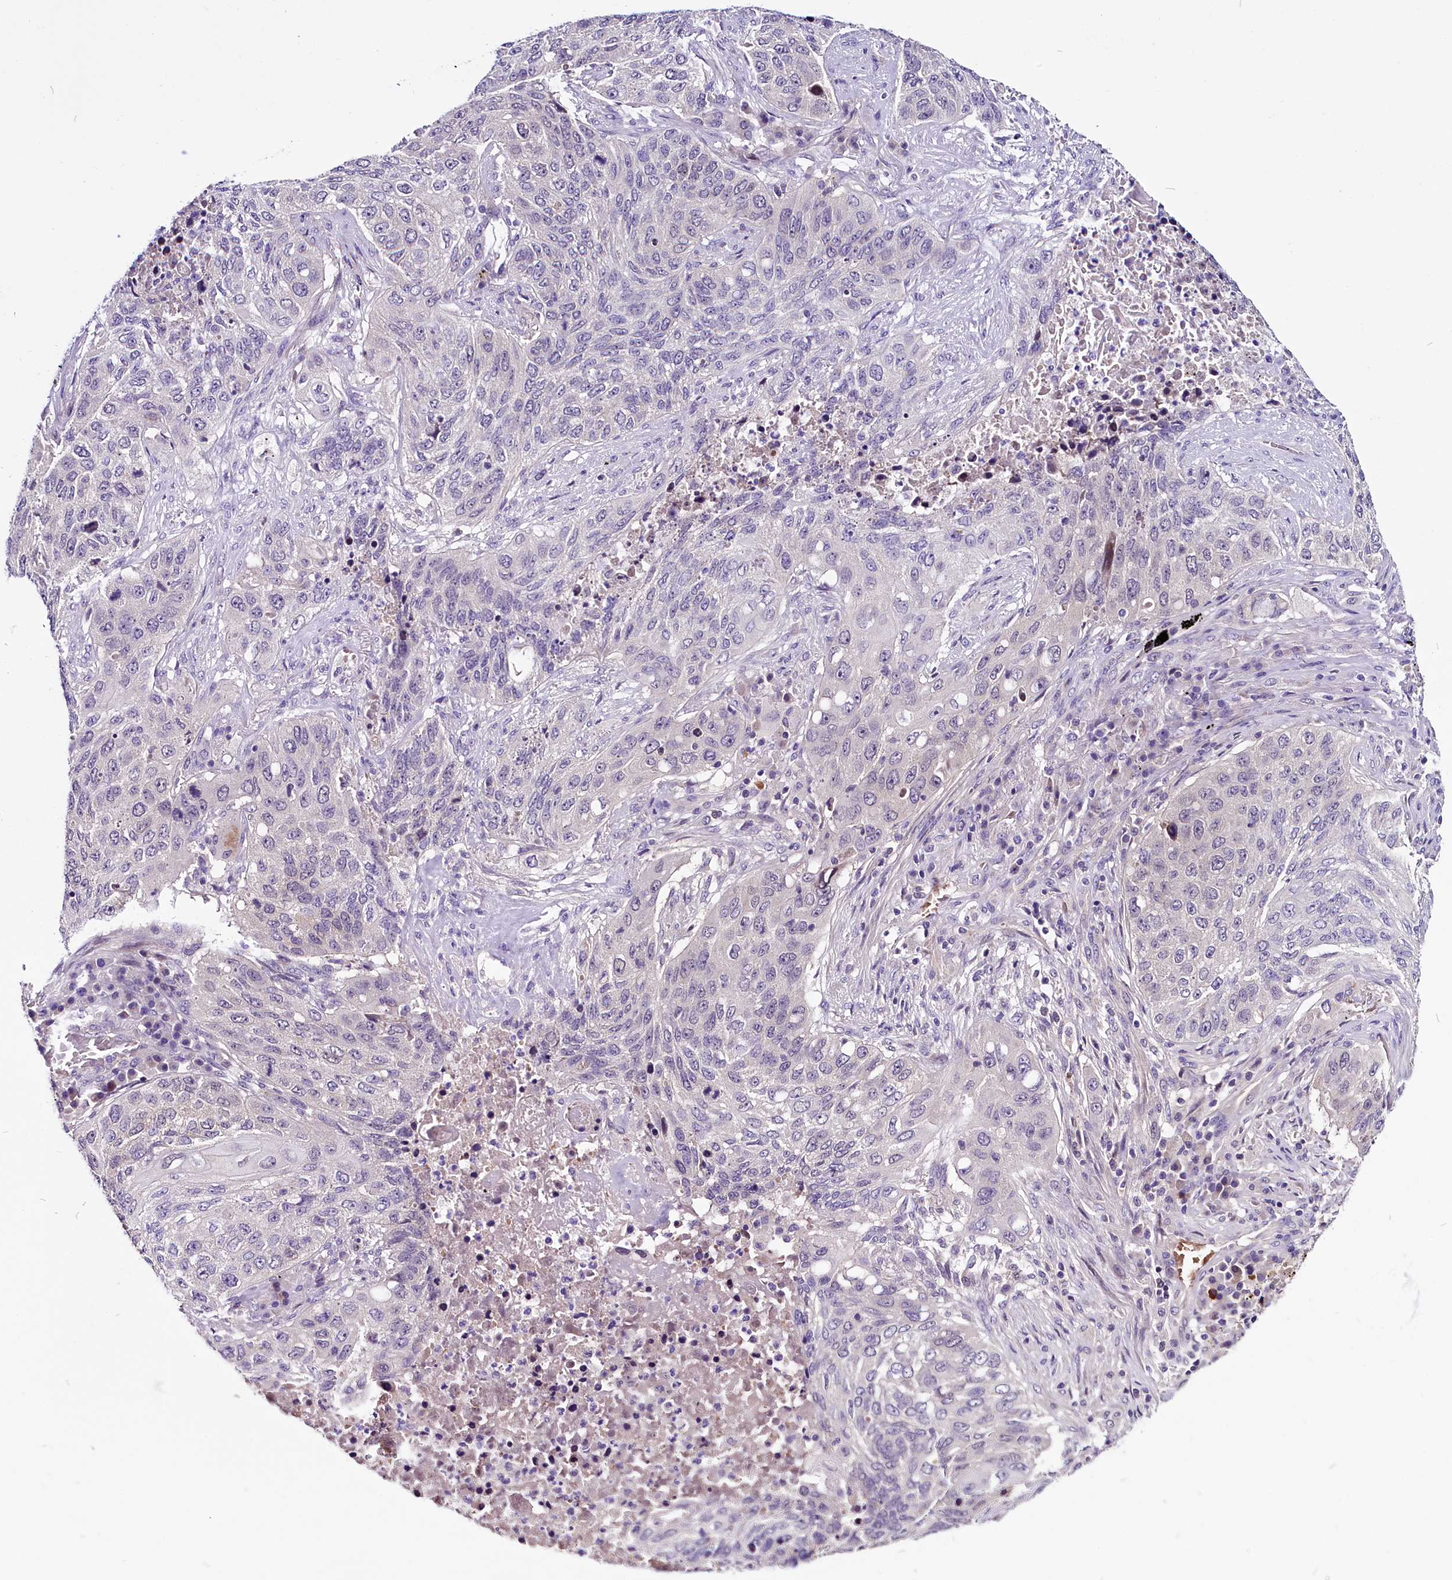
{"staining": {"intensity": "negative", "quantity": "none", "location": "none"}, "tissue": "lung cancer", "cell_type": "Tumor cells", "image_type": "cancer", "snomed": [{"axis": "morphology", "description": "Squamous cell carcinoma, NOS"}, {"axis": "topography", "description": "Lung"}], "caption": "An immunohistochemistry (IHC) micrograph of lung cancer is shown. There is no staining in tumor cells of lung cancer. The staining is performed using DAB (3,3'-diaminobenzidine) brown chromogen with nuclei counter-stained in using hematoxylin.", "gene": "C9orf40", "patient": {"sex": "female", "age": 63}}